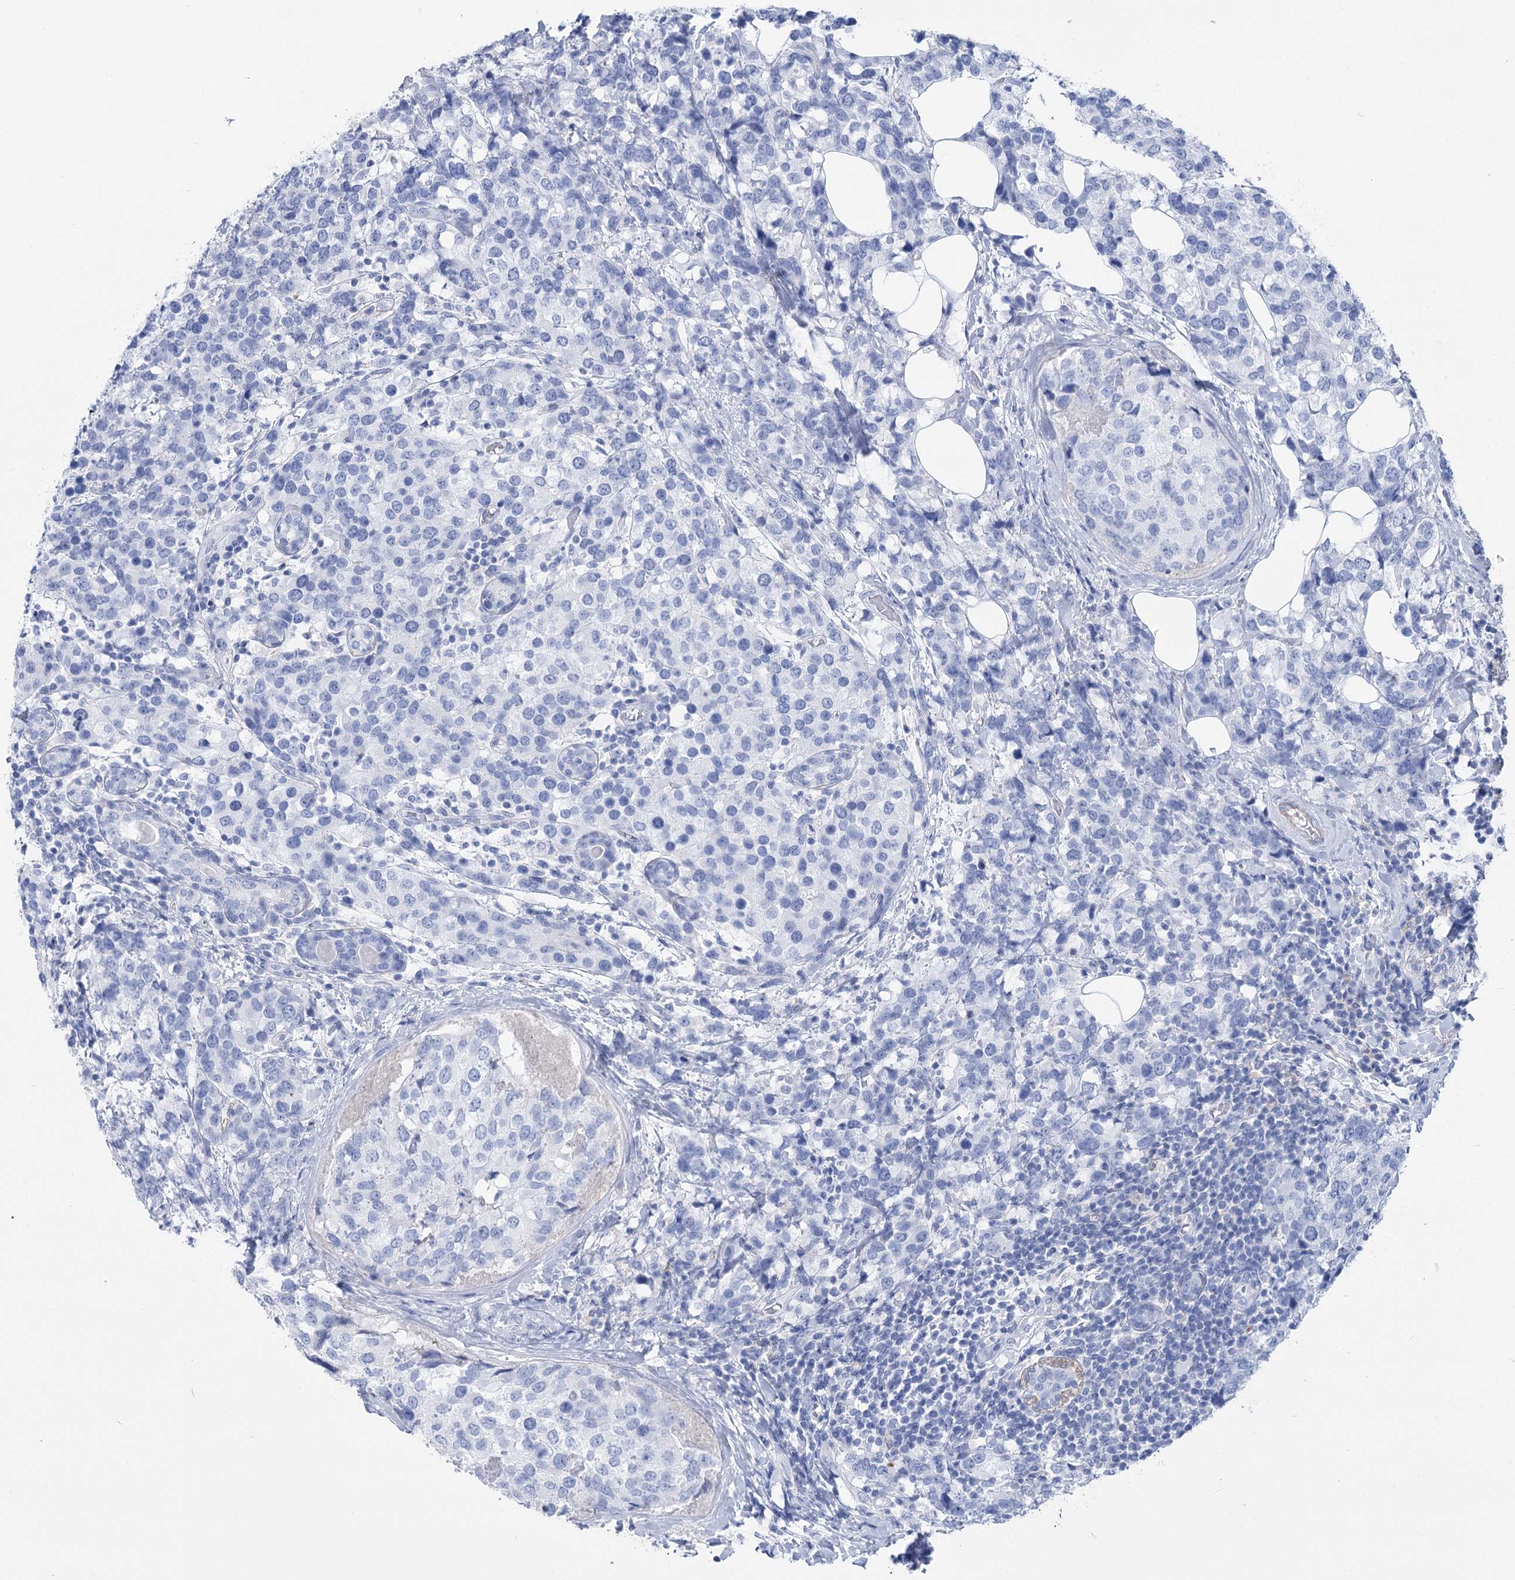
{"staining": {"intensity": "negative", "quantity": "none", "location": "none"}, "tissue": "breast cancer", "cell_type": "Tumor cells", "image_type": "cancer", "snomed": [{"axis": "morphology", "description": "Lobular carcinoma"}, {"axis": "topography", "description": "Breast"}], "caption": "The immunohistochemistry photomicrograph has no significant expression in tumor cells of breast cancer tissue.", "gene": "PCDHA1", "patient": {"sex": "female", "age": 59}}